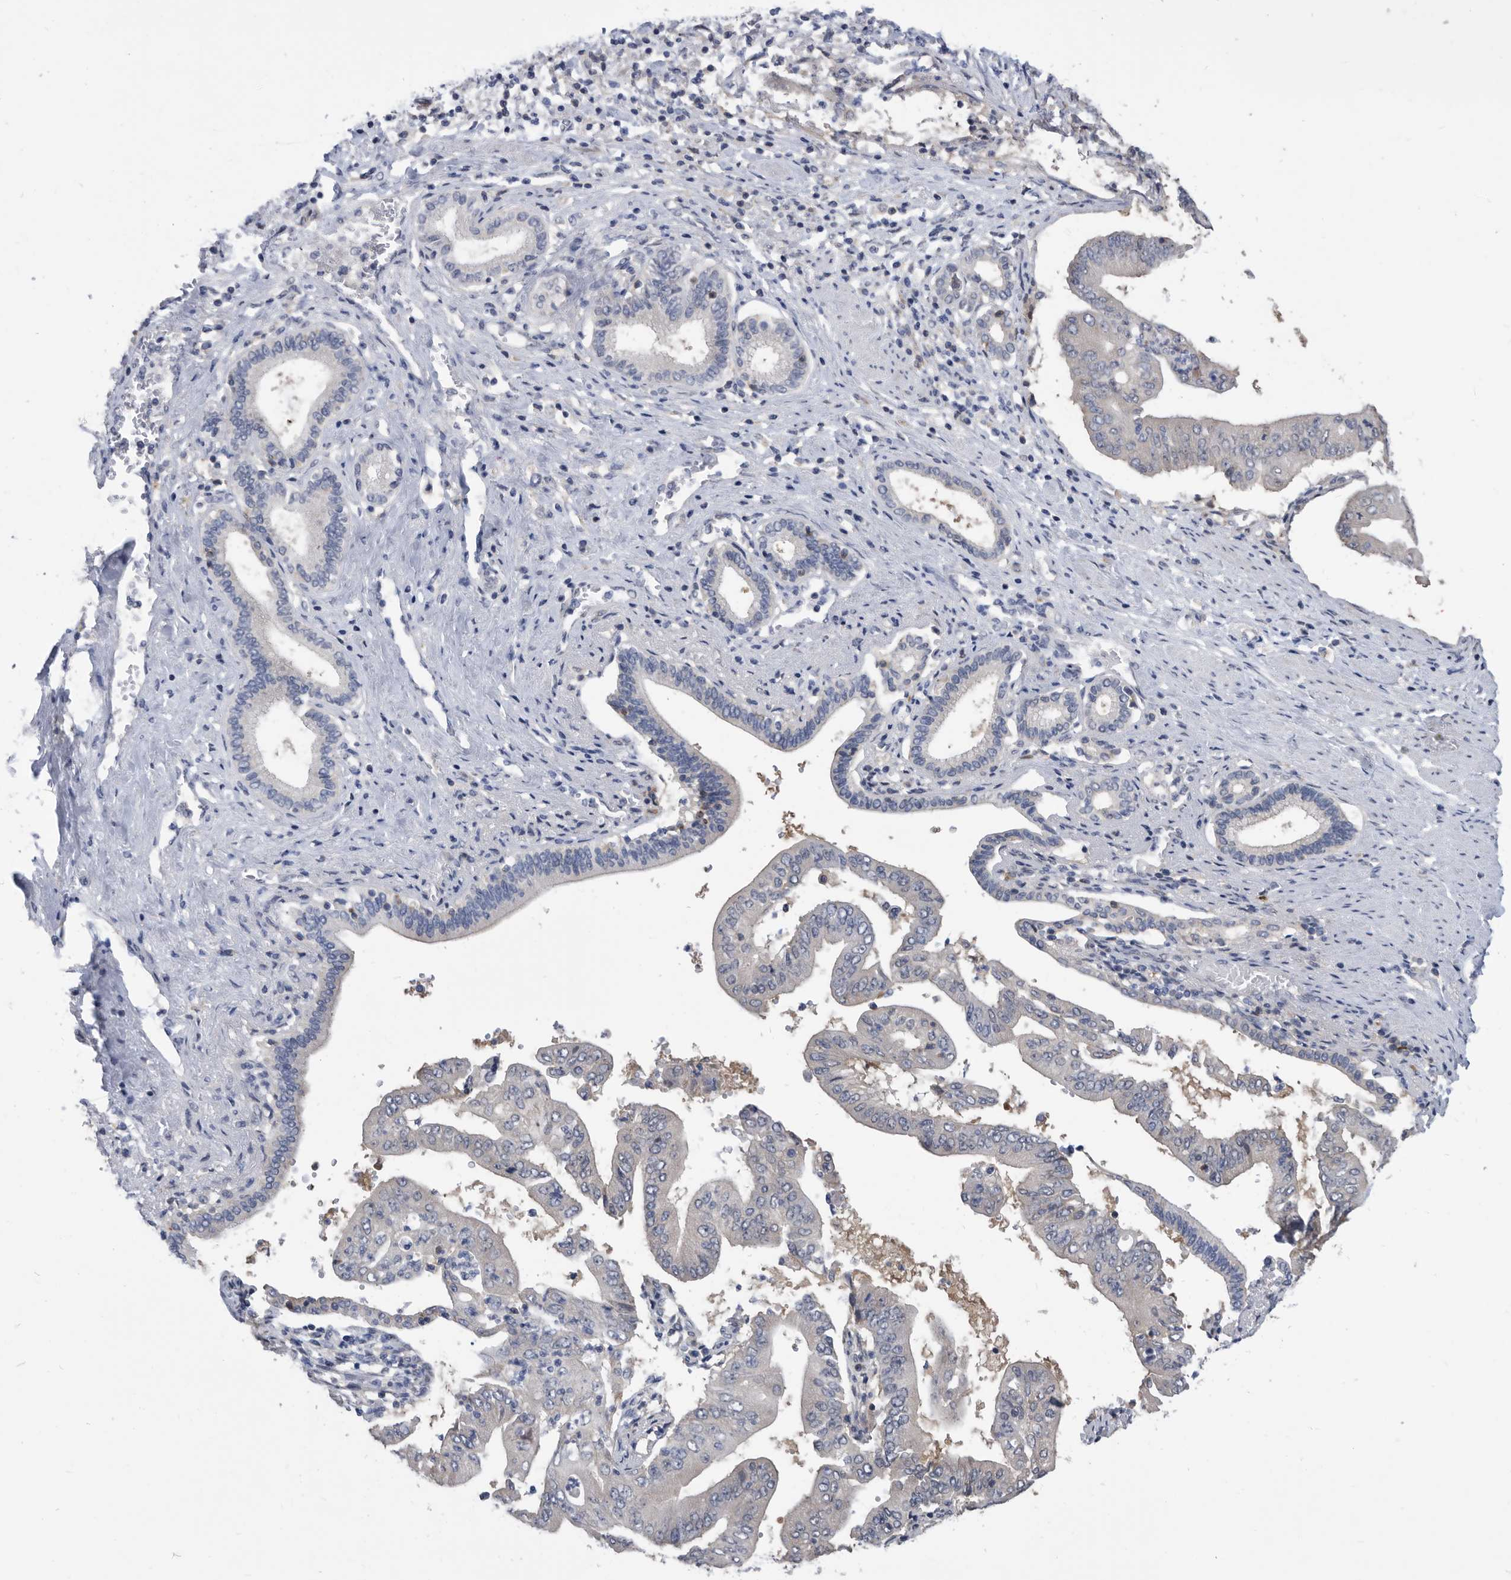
{"staining": {"intensity": "negative", "quantity": "none", "location": "none"}, "tissue": "pancreatic cancer", "cell_type": "Tumor cells", "image_type": "cancer", "snomed": [{"axis": "morphology", "description": "Adenocarcinoma, NOS"}, {"axis": "topography", "description": "Pancreas"}], "caption": "Immunohistochemical staining of human adenocarcinoma (pancreatic) reveals no significant expression in tumor cells. (DAB IHC, high magnification).", "gene": "CCT4", "patient": {"sex": "female", "age": 77}}